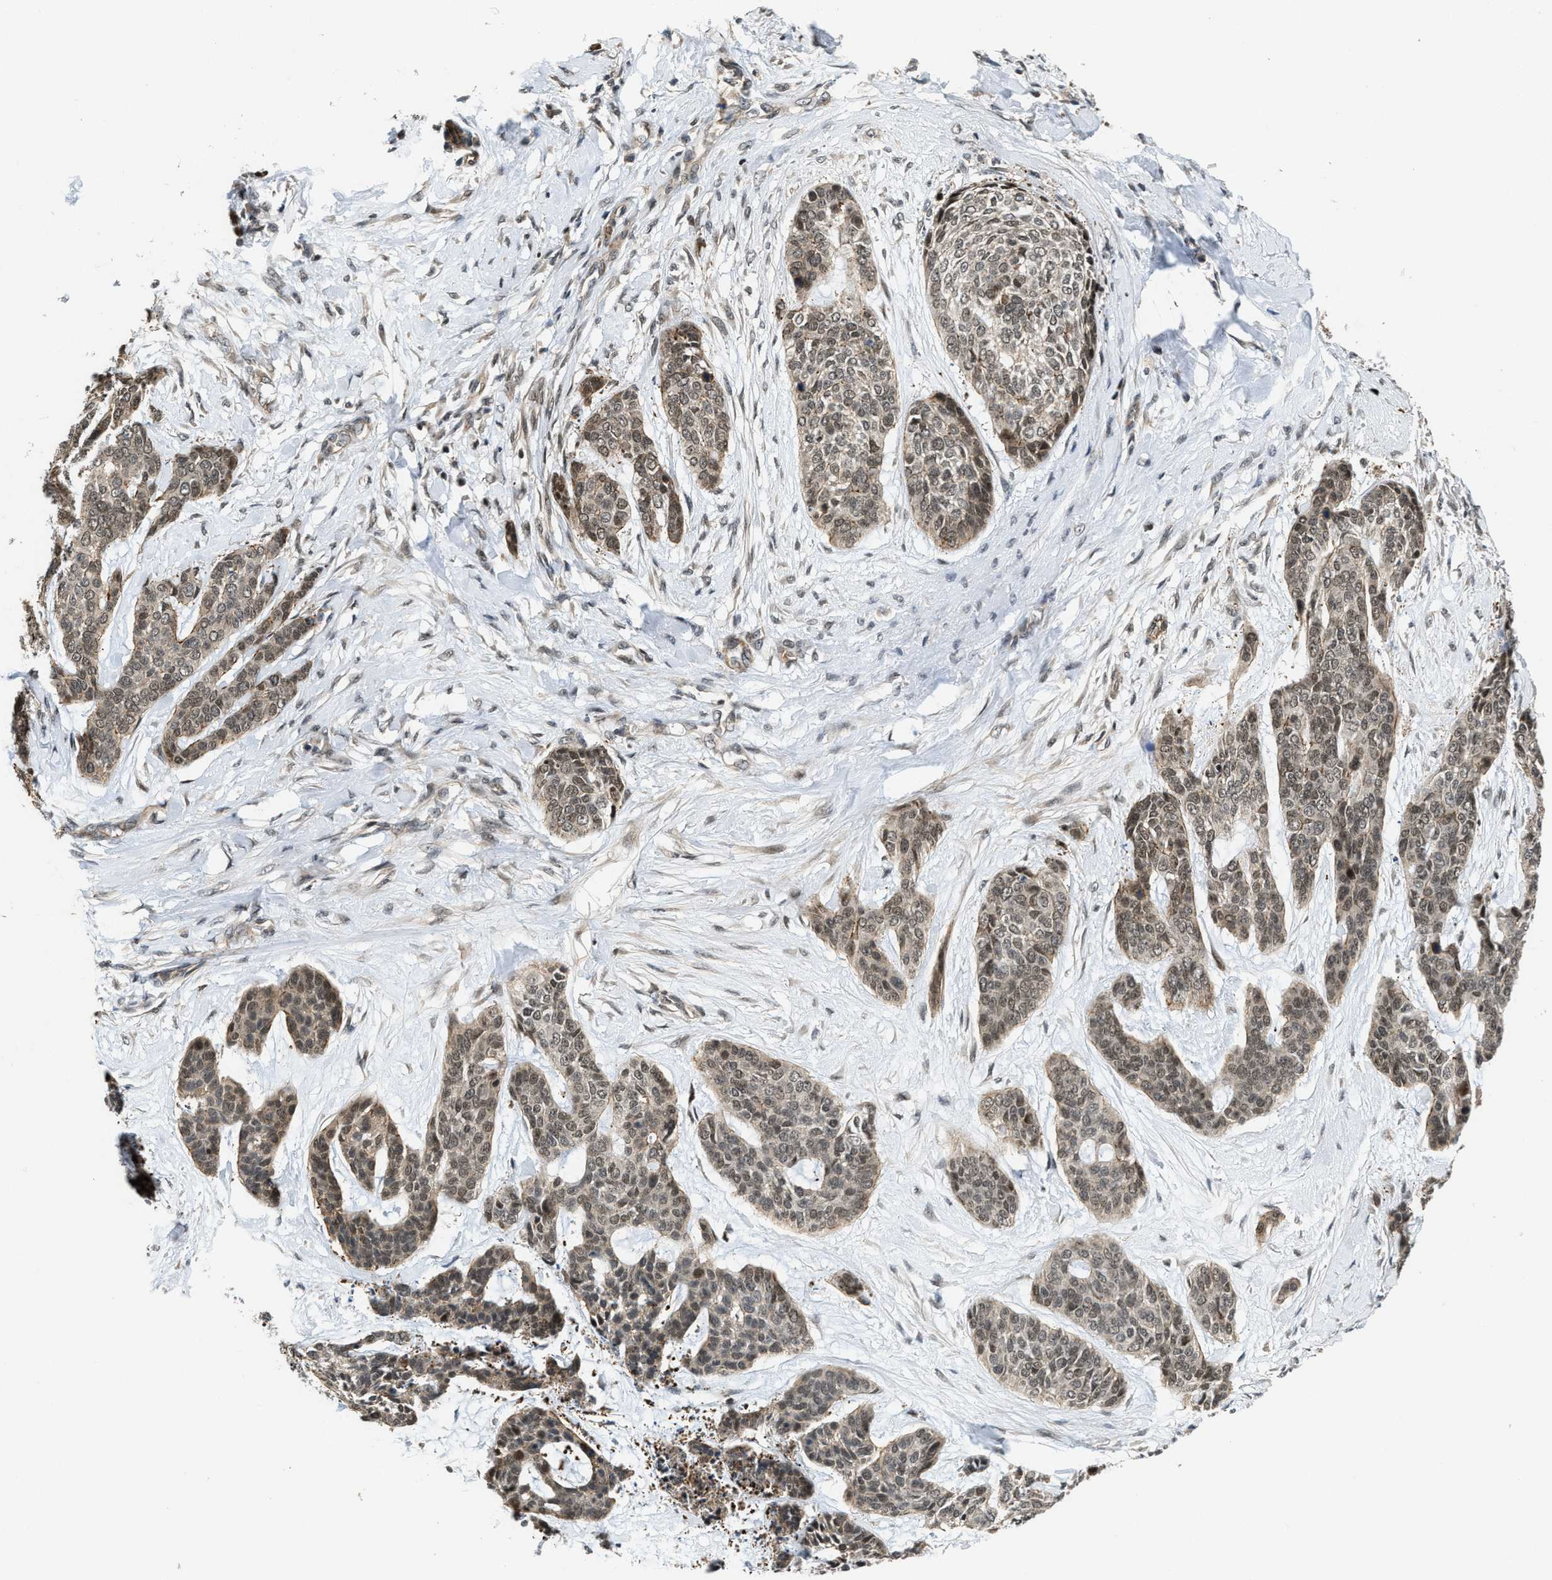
{"staining": {"intensity": "weak", "quantity": ">75%", "location": "cytoplasmic/membranous,nuclear"}, "tissue": "skin cancer", "cell_type": "Tumor cells", "image_type": "cancer", "snomed": [{"axis": "morphology", "description": "Basal cell carcinoma"}, {"axis": "topography", "description": "Skin"}], "caption": "A high-resolution histopathology image shows immunohistochemistry staining of skin basal cell carcinoma, which displays weak cytoplasmic/membranous and nuclear staining in about >75% of tumor cells.", "gene": "DPF2", "patient": {"sex": "female", "age": 64}}